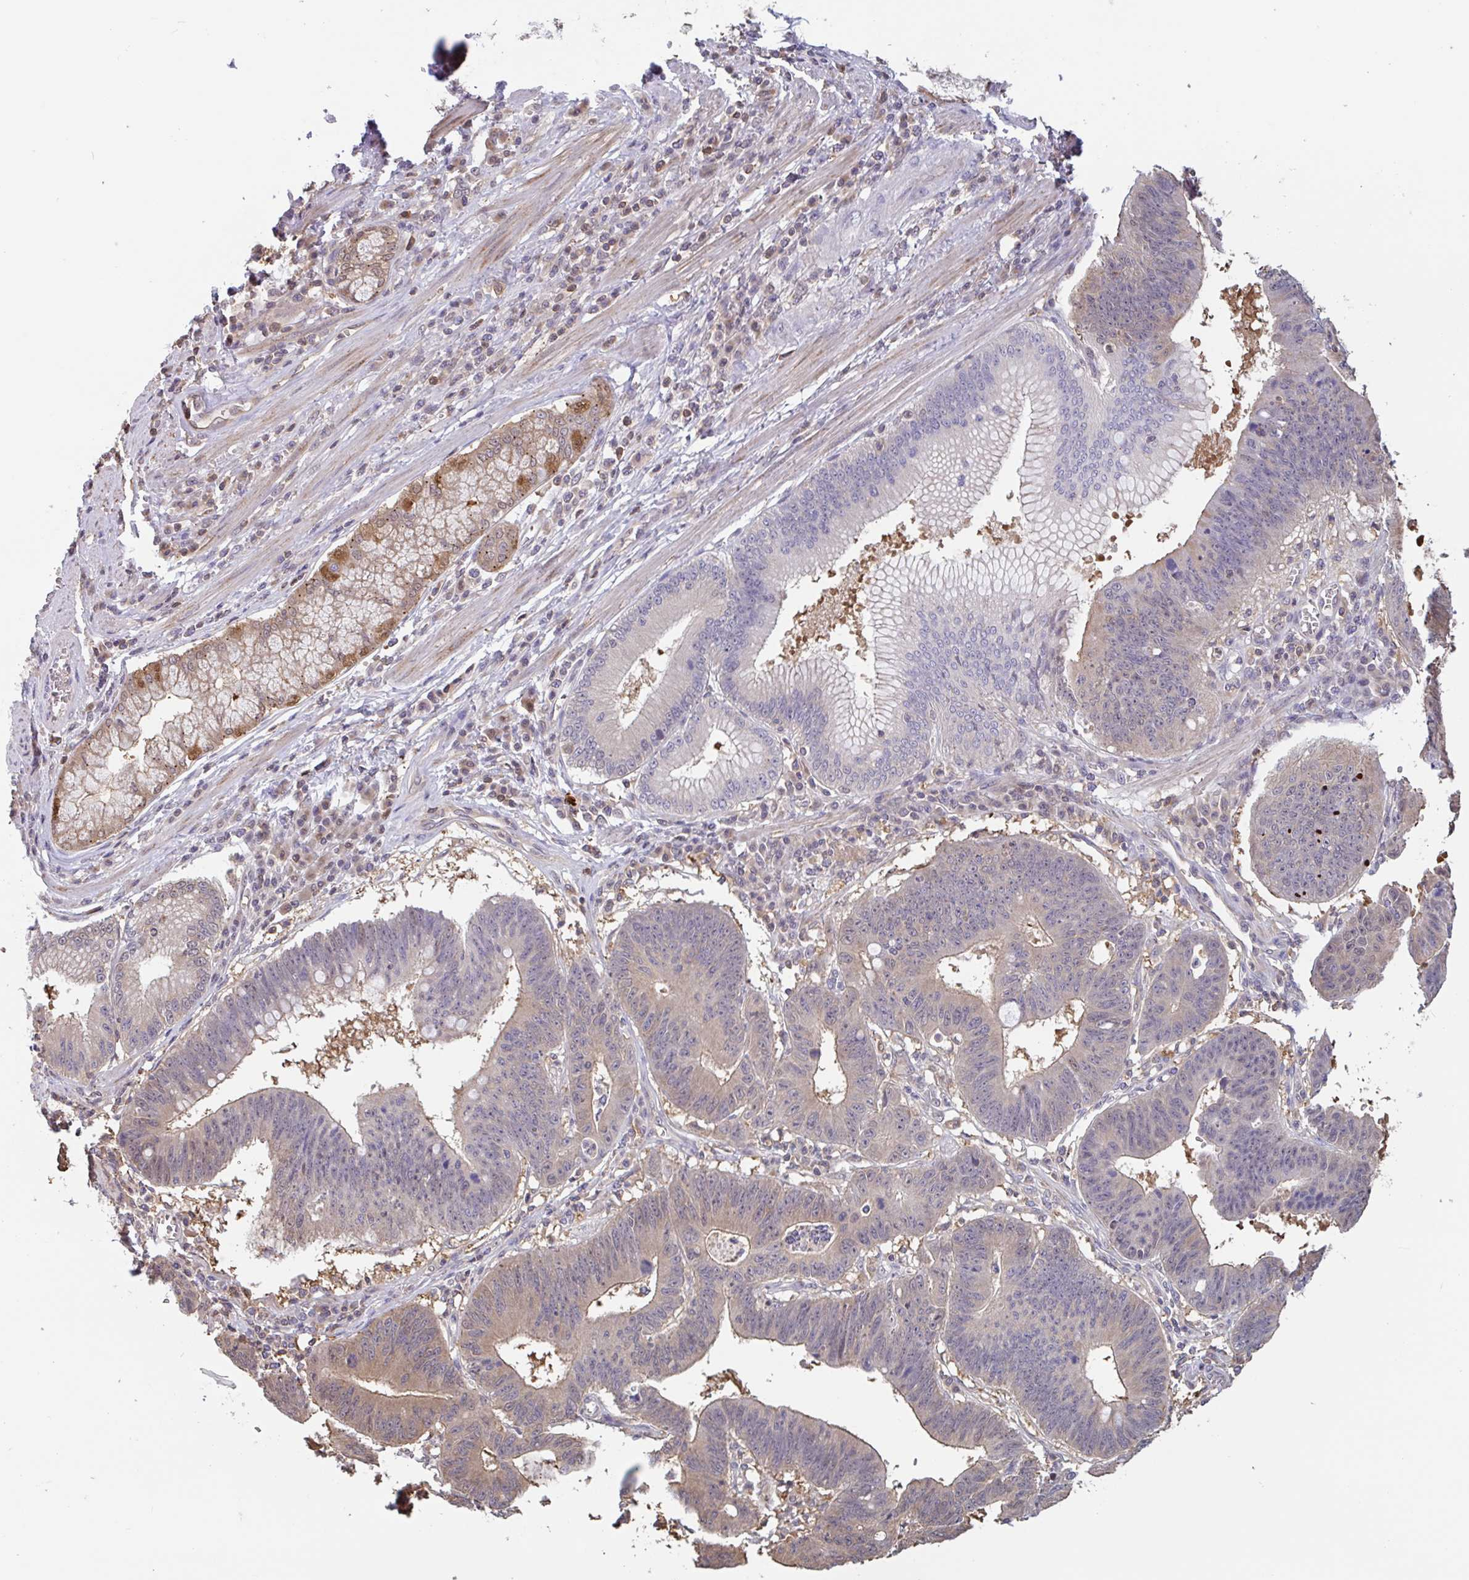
{"staining": {"intensity": "weak", "quantity": "<25%", "location": "cytoplasmic/membranous,nuclear"}, "tissue": "stomach cancer", "cell_type": "Tumor cells", "image_type": "cancer", "snomed": [{"axis": "morphology", "description": "Adenocarcinoma, NOS"}, {"axis": "topography", "description": "Stomach"}], "caption": "Tumor cells show no significant protein positivity in adenocarcinoma (stomach). (DAB (3,3'-diaminobenzidine) immunohistochemistry visualized using brightfield microscopy, high magnification).", "gene": "OTOP2", "patient": {"sex": "male", "age": 59}}